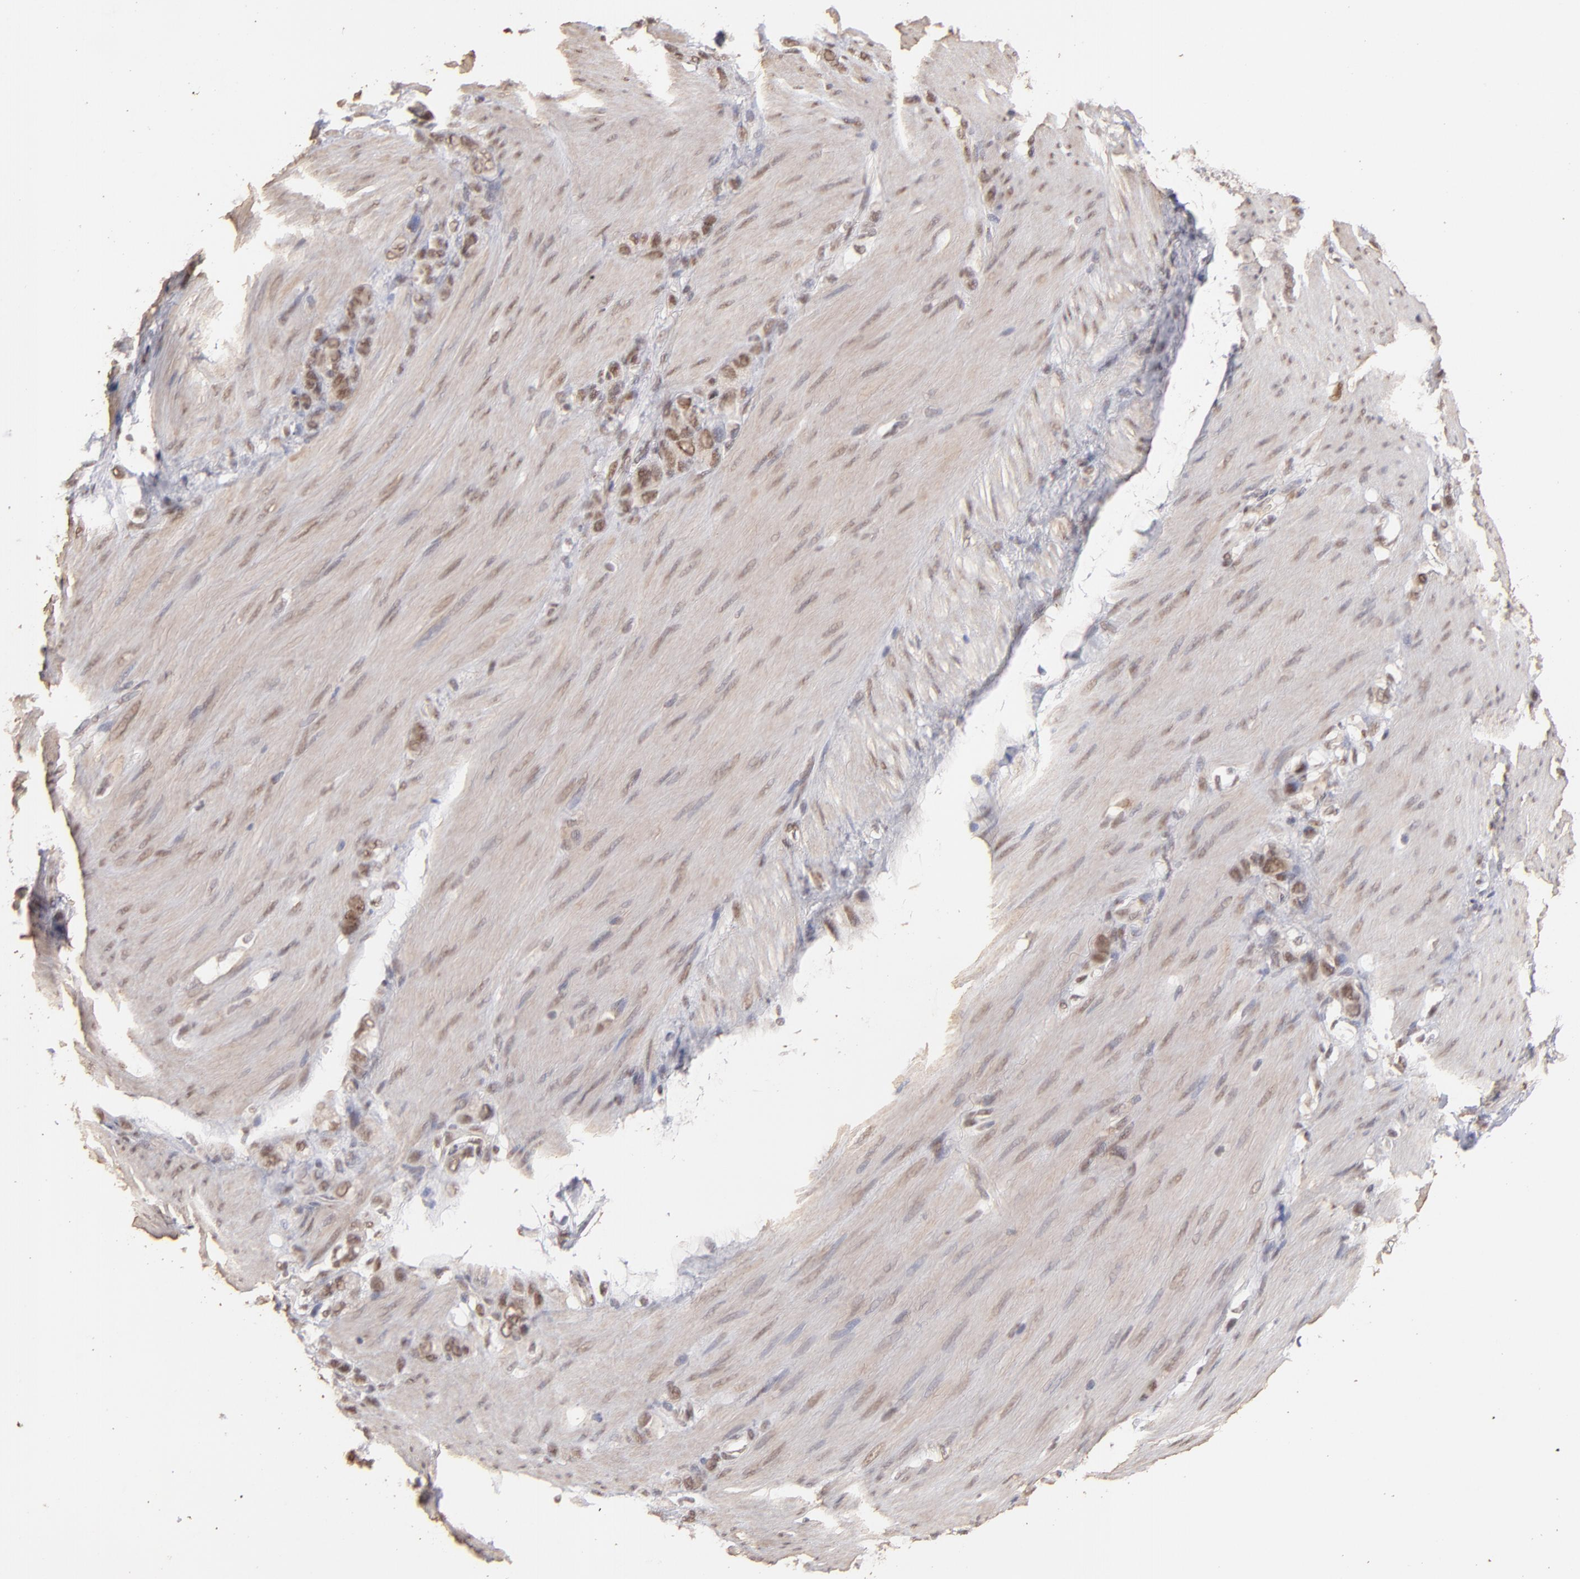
{"staining": {"intensity": "moderate", "quantity": ">75%", "location": "nuclear"}, "tissue": "stomach cancer", "cell_type": "Tumor cells", "image_type": "cancer", "snomed": [{"axis": "morphology", "description": "Normal tissue, NOS"}, {"axis": "morphology", "description": "Adenocarcinoma, NOS"}, {"axis": "morphology", "description": "Adenocarcinoma, High grade"}, {"axis": "topography", "description": "Stomach, upper"}, {"axis": "topography", "description": "Stomach"}], "caption": "Immunohistochemical staining of human stomach cancer (adenocarcinoma) reveals medium levels of moderate nuclear positivity in about >75% of tumor cells.", "gene": "CLOCK", "patient": {"sex": "female", "age": 65}}